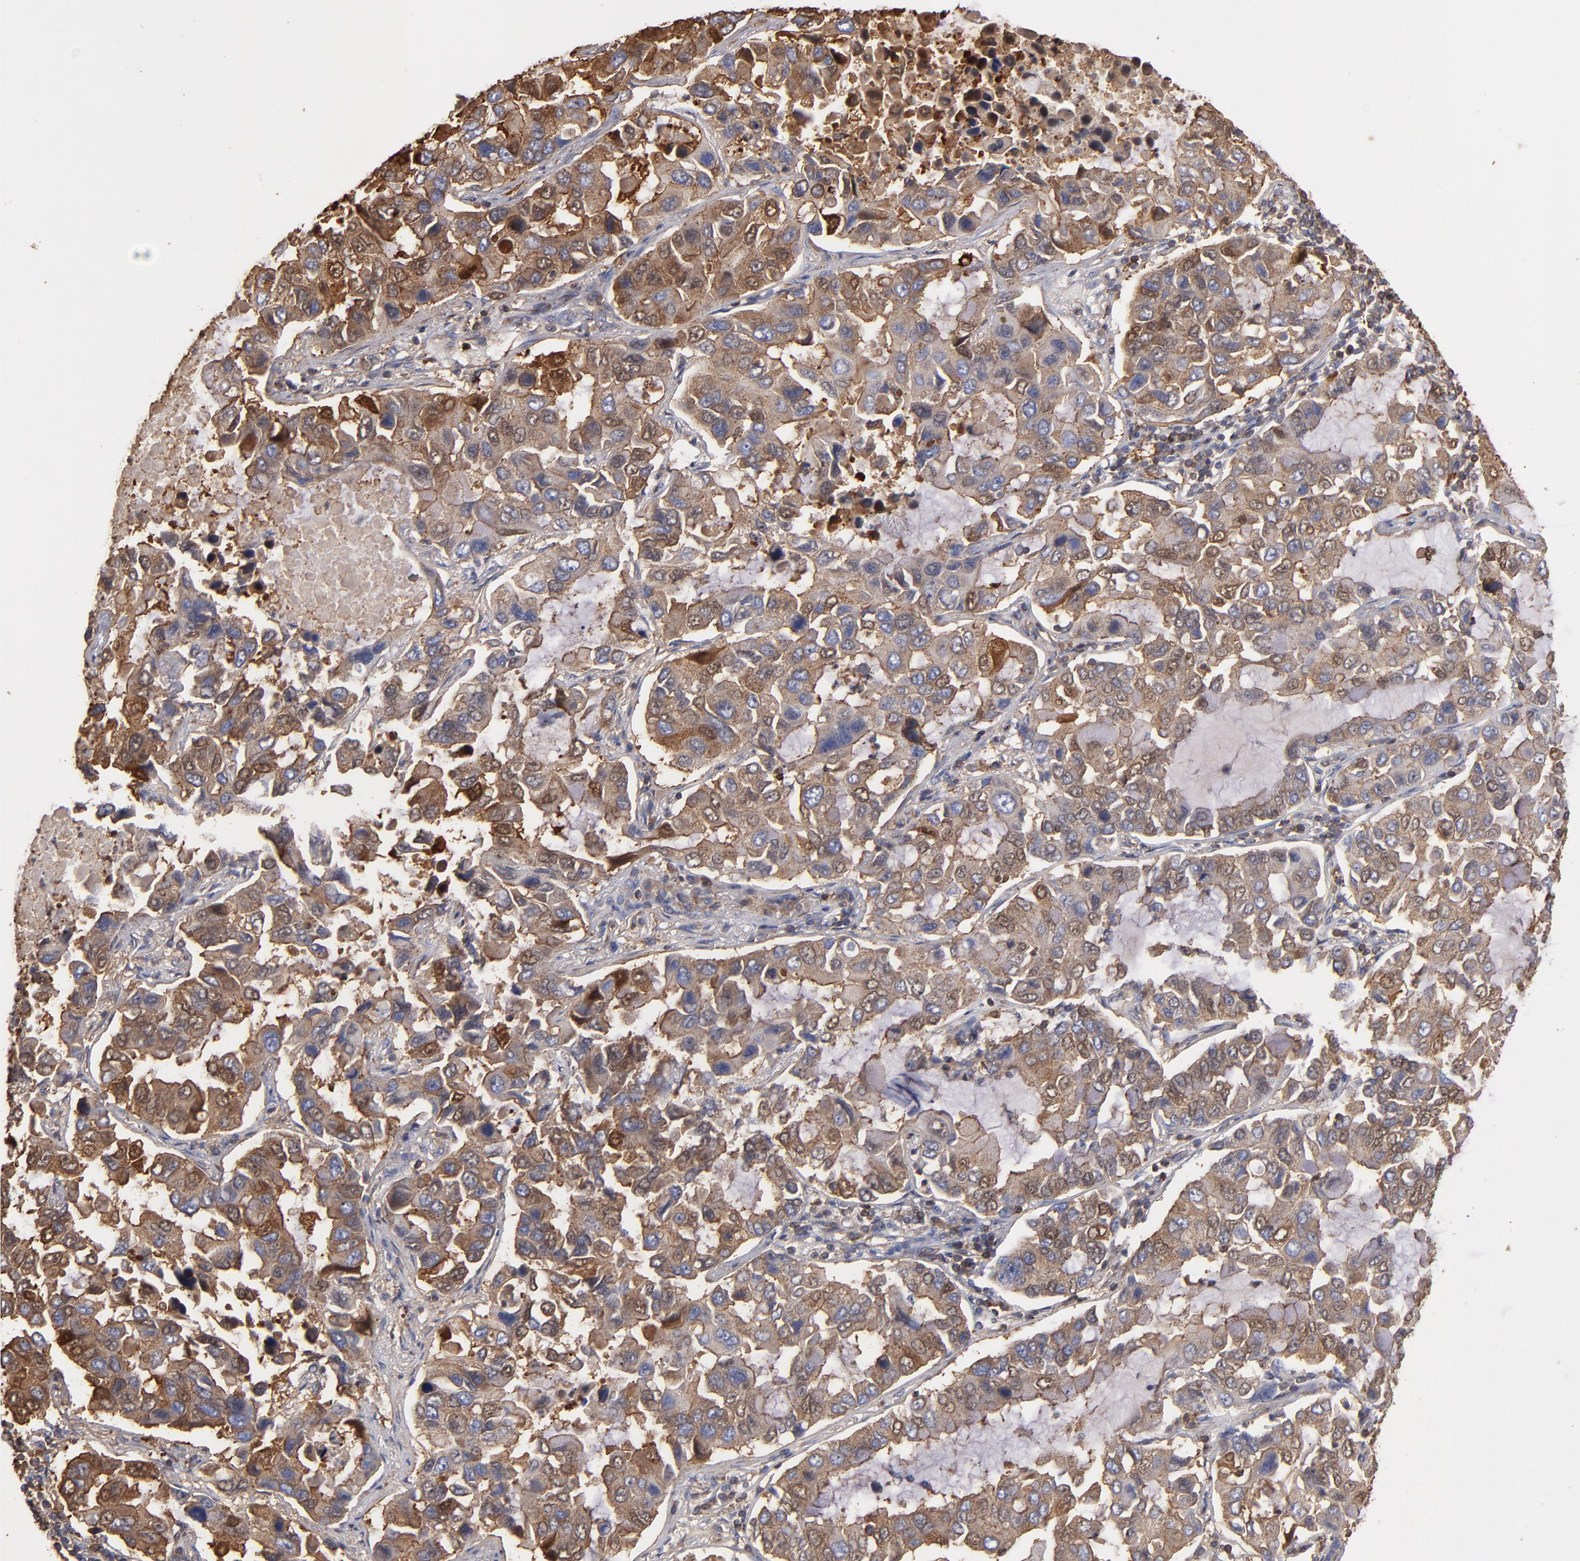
{"staining": {"intensity": "moderate", "quantity": ">75%", "location": "cytoplasmic/membranous"}, "tissue": "lung cancer", "cell_type": "Tumor cells", "image_type": "cancer", "snomed": [{"axis": "morphology", "description": "Adenocarcinoma, NOS"}, {"axis": "topography", "description": "Lung"}], "caption": "Human lung cancer stained with a protein marker reveals moderate staining in tumor cells.", "gene": "ACTN4", "patient": {"sex": "male", "age": 64}}